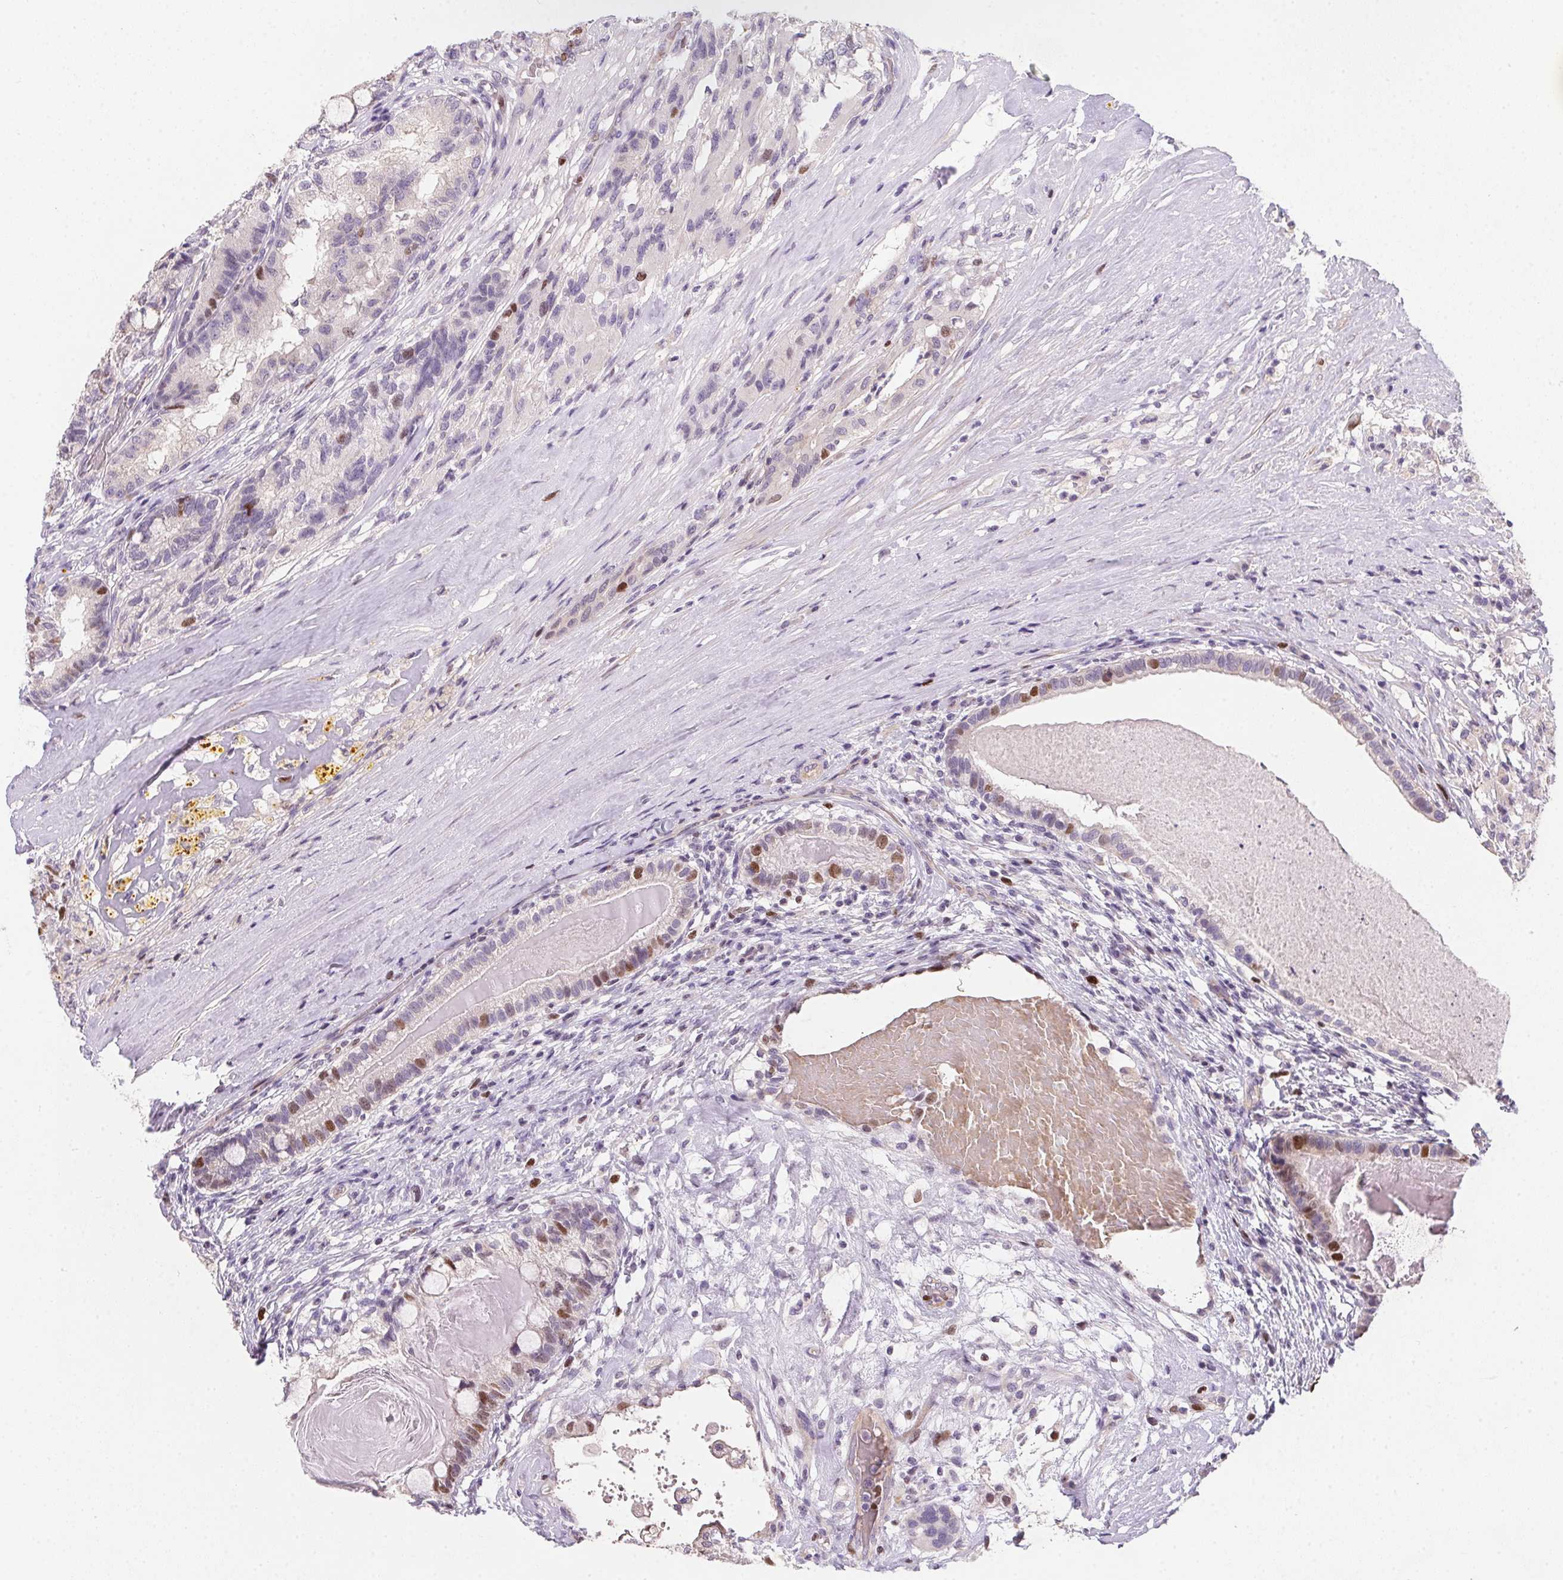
{"staining": {"intensity": "strong", "quantity": "25%-75%", "location": "nuclear"}, "tissue": "testis cancer", "cell_type": "Tumor cells", "image_type": "cancer", "snomed": [{"axis": "morphology", "description": "Seminoma, NOS"}, {"axis": "morphology", "description": "Carcinoma, Embryonal, NOS"}, {"axis": "topography", "description": "Testis"}], "caption": "An immunohistochemistry image of tumor tissue is shown. Protein staining in brown highlights strong nuclear positivity in testis cancer within tumor cells.", "gene": "HELLS", "patient": {"sex": "male", "age": 41}}